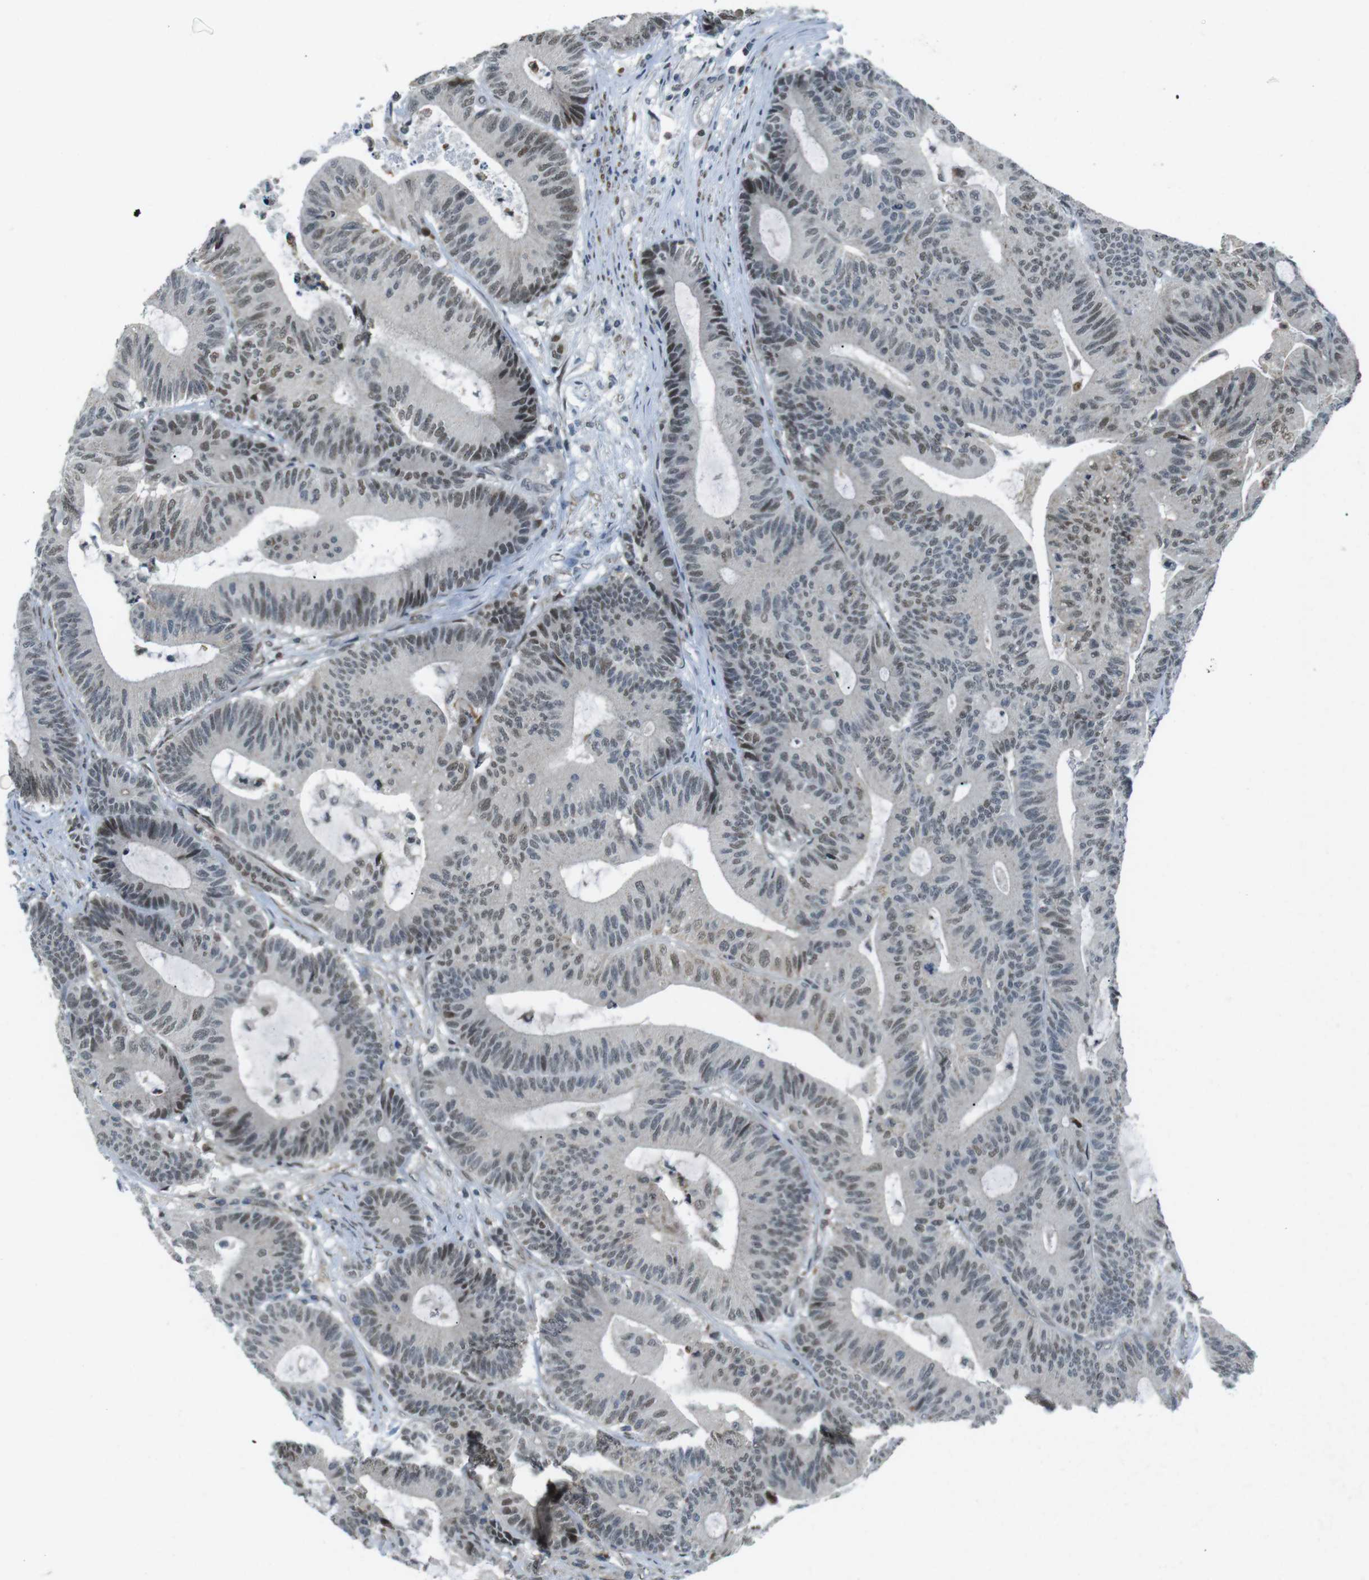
{"staining": {"intensity": "weak", "quantity": "25%-75%", "location": "nuclear"}, "tissue": "colorectal cancer", "cell_type": "Tumor cells", "image_type": "cancer", "snomed": [{"axis": "morphology", "description": "Adenocarcinoma, NOS"}, {"axis": "topography", "description": "Colon"}], "caption": "Protein staining demonstrates weak nuclear expression in approximately 25%-75% of tumor cells in colorectal cancer.", "gene": "USP7", "patient": {"sex": "female", "age": 84}}